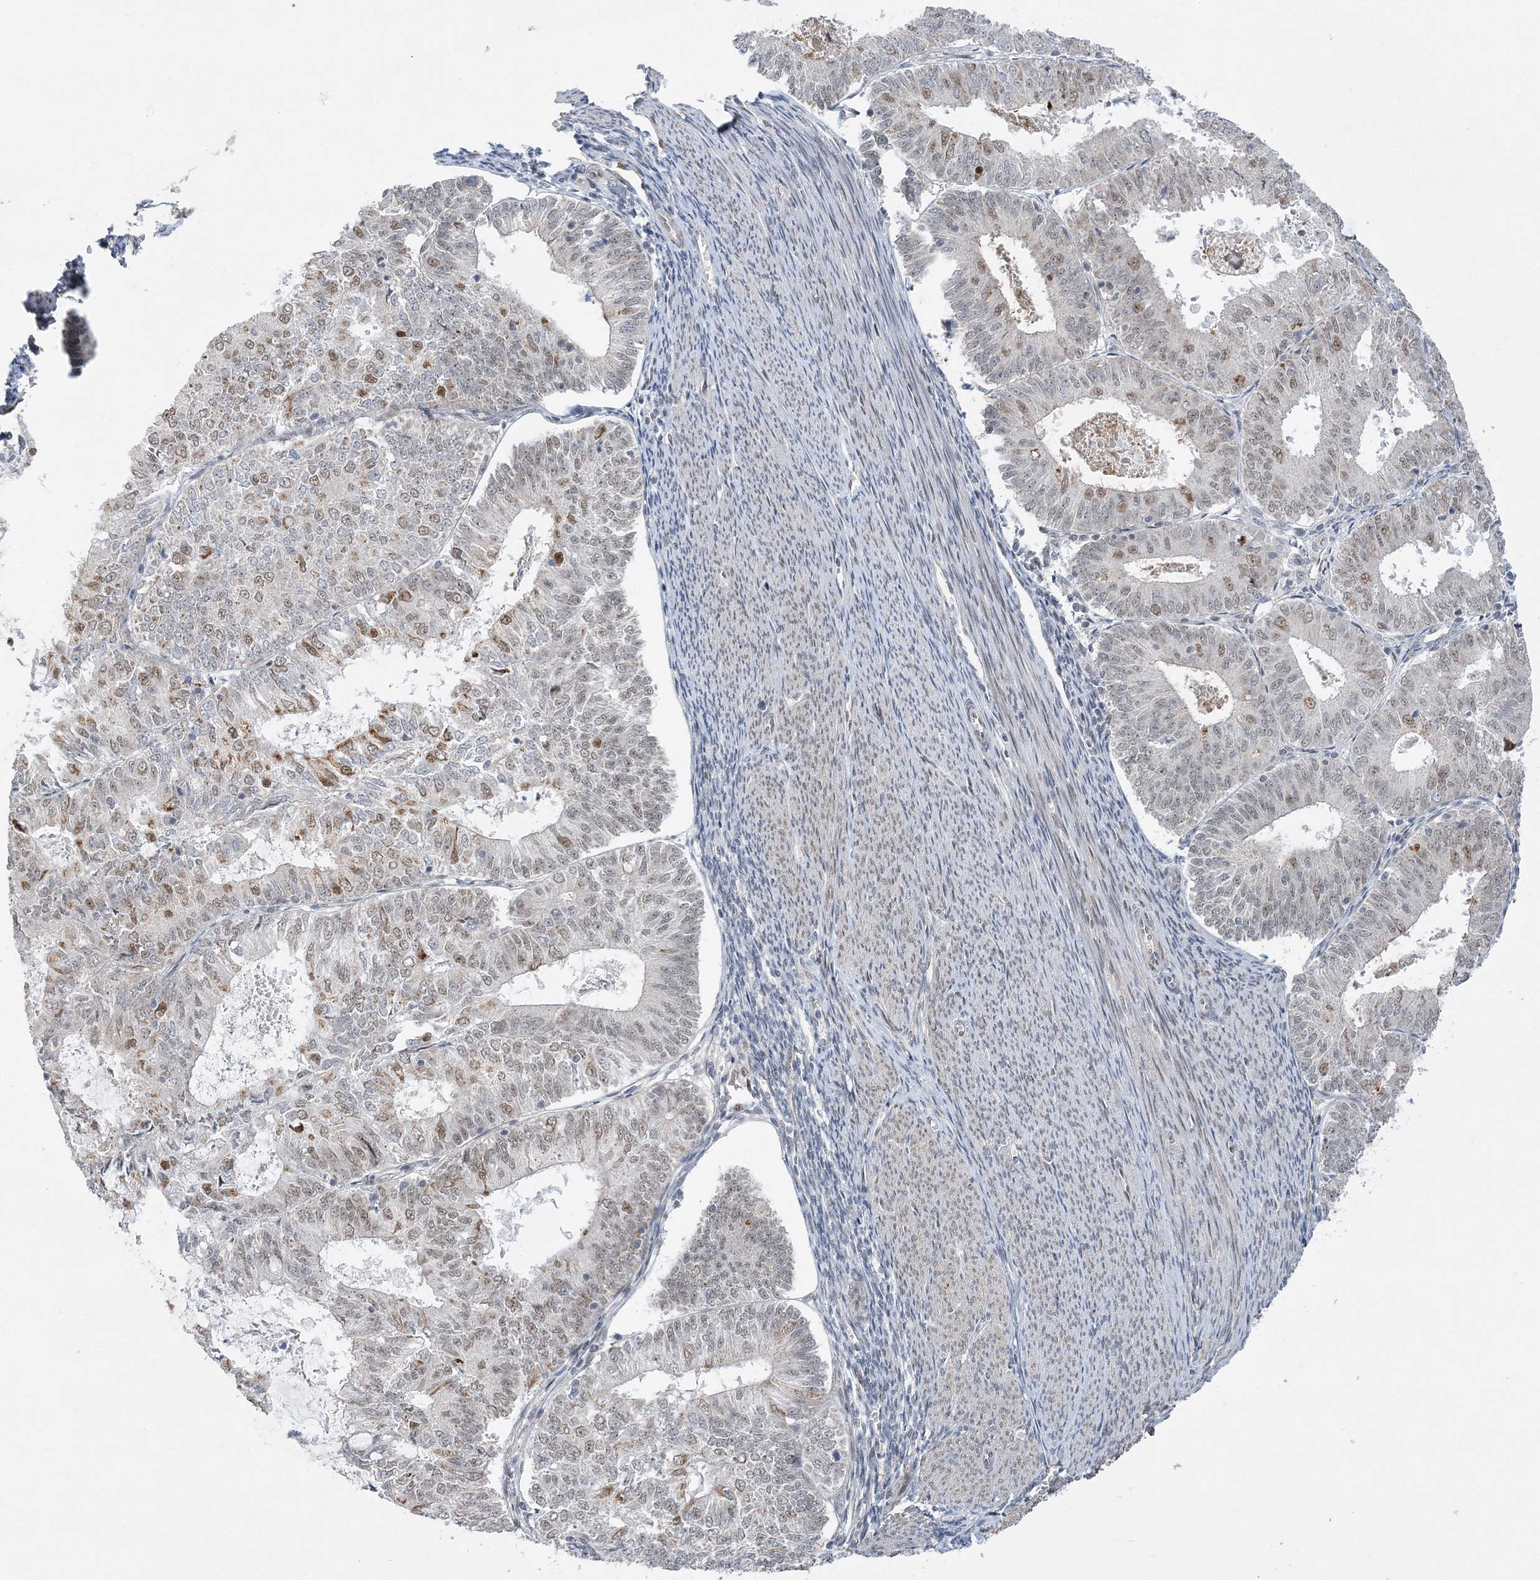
{"staining": {"intensity": "moderate", "quantity": "<25%", "location": "nuclear"}, "tissue": "endometrial cancer", "cell_type": "Tumor cells", "image_type": "cancer", "snomed": [{"axis": "morphology", "description": "Adenocarcinoma, NOS"}, {"axis": "topography", "description": "Endometrium"}], "caption": "Immunohistochemical staining of human endometrial adenocarcinoma exhibits low levels of moderate nuclear protein staining in about <25% of tumor cells. Using DAB (3,3'-diaminobenzidine) (brown) and hematoxylin (blue) stains, captured at high magnification using brightfield microscopy.", "gene": "WAC", "patient": {"sex": "female", "age": 57}}